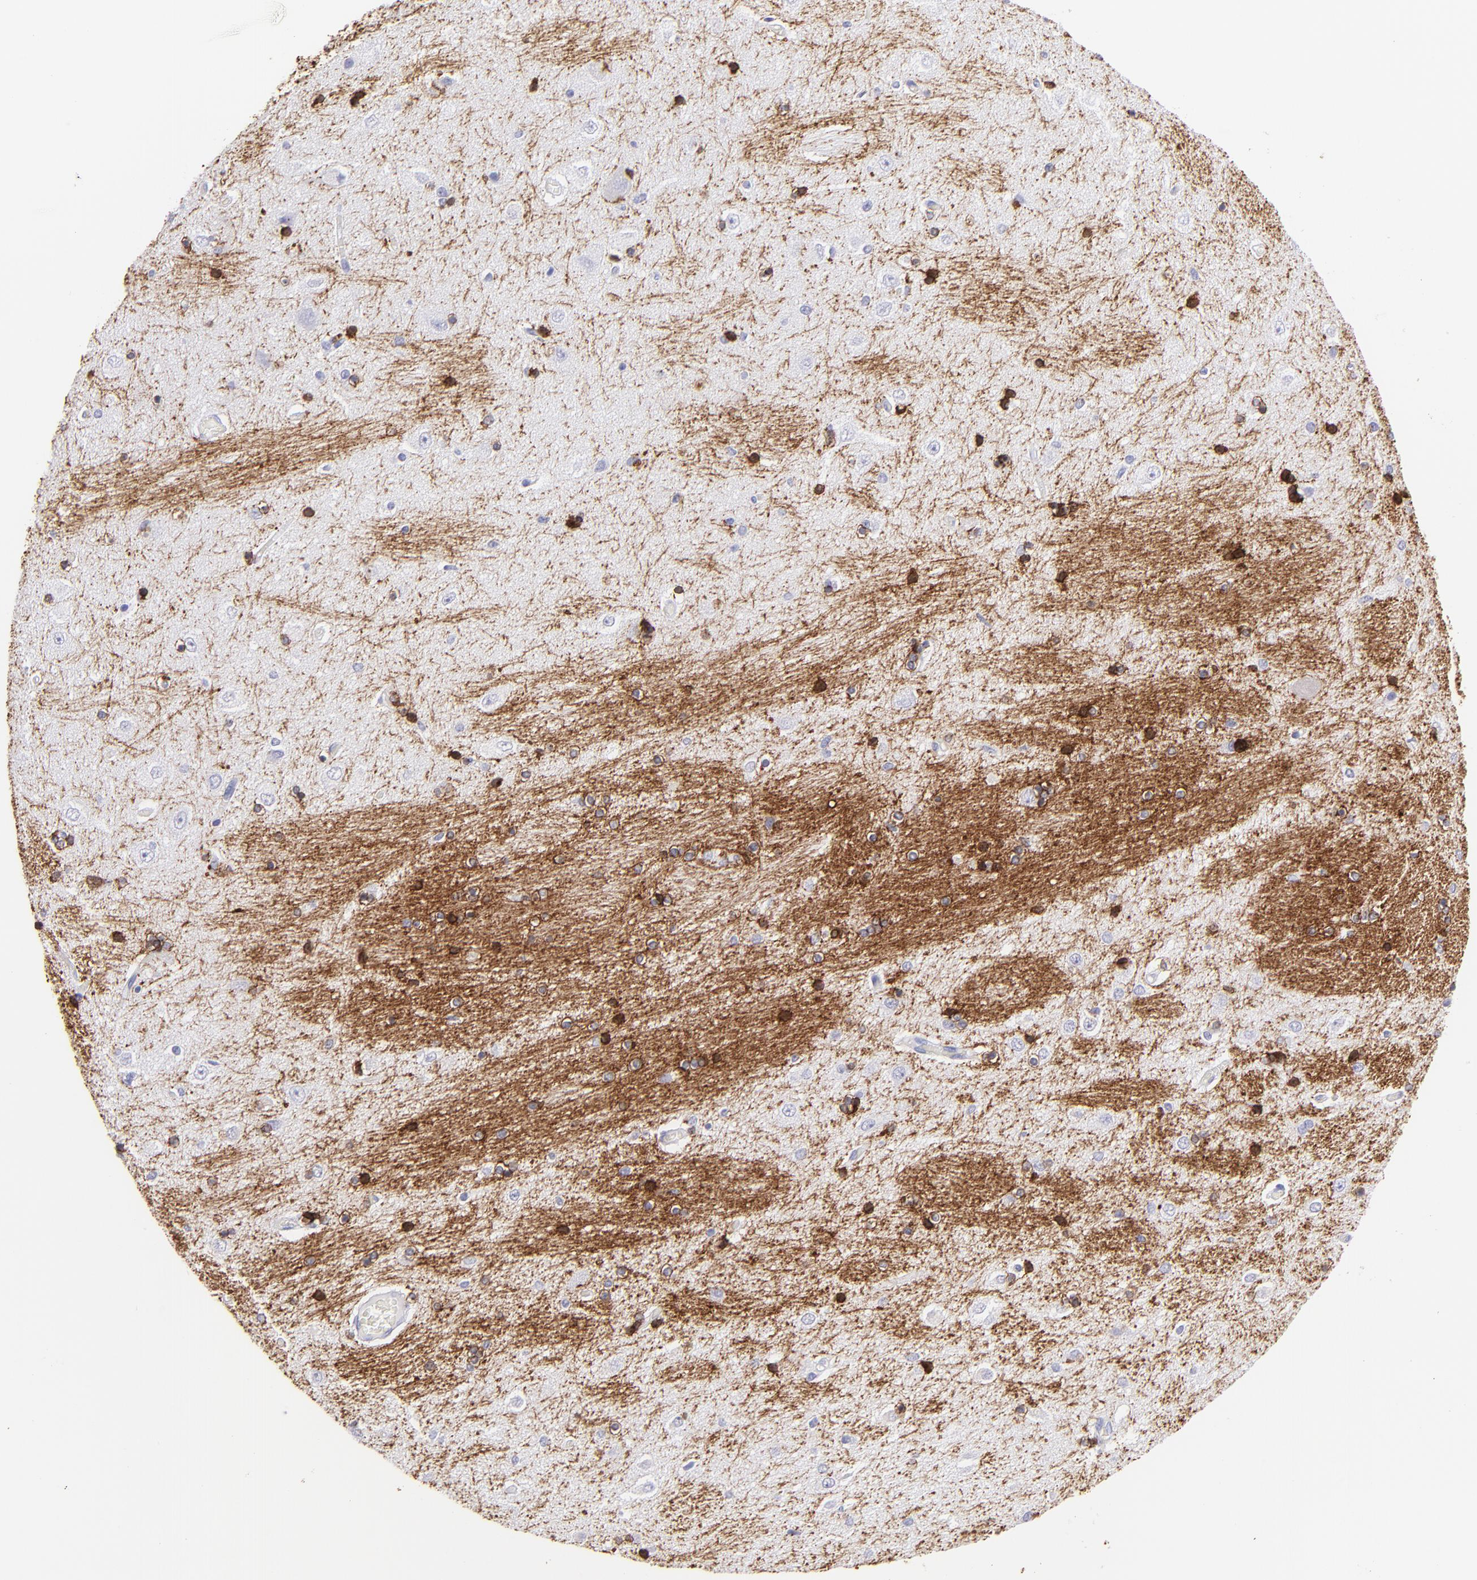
{"staining": {"intensity": "strong", "quantity": "25%-75%", "location": "cytoplasmic/membranous"}, "tissue": "hippocampus", "cell_type": "Glial cells", "image_type": "normal", "snomed": [{"axis": "morphology", "description": "Normal tissue, NOS"}, {"axis": "topography", "description": "Hippocampus"}], "caption": "Immunohistochemistry (DAB) staining of benign hippocampus reveals strong cytoplasmic/membranous protein expression in about 25%-75% of glial cells. (DAB (3,3'-diaminobenzidine) IHC, brown staining for protein, blue staining for nuclei).", "gene": "CNP", "patient": {"sex": "female", "age": 54}}